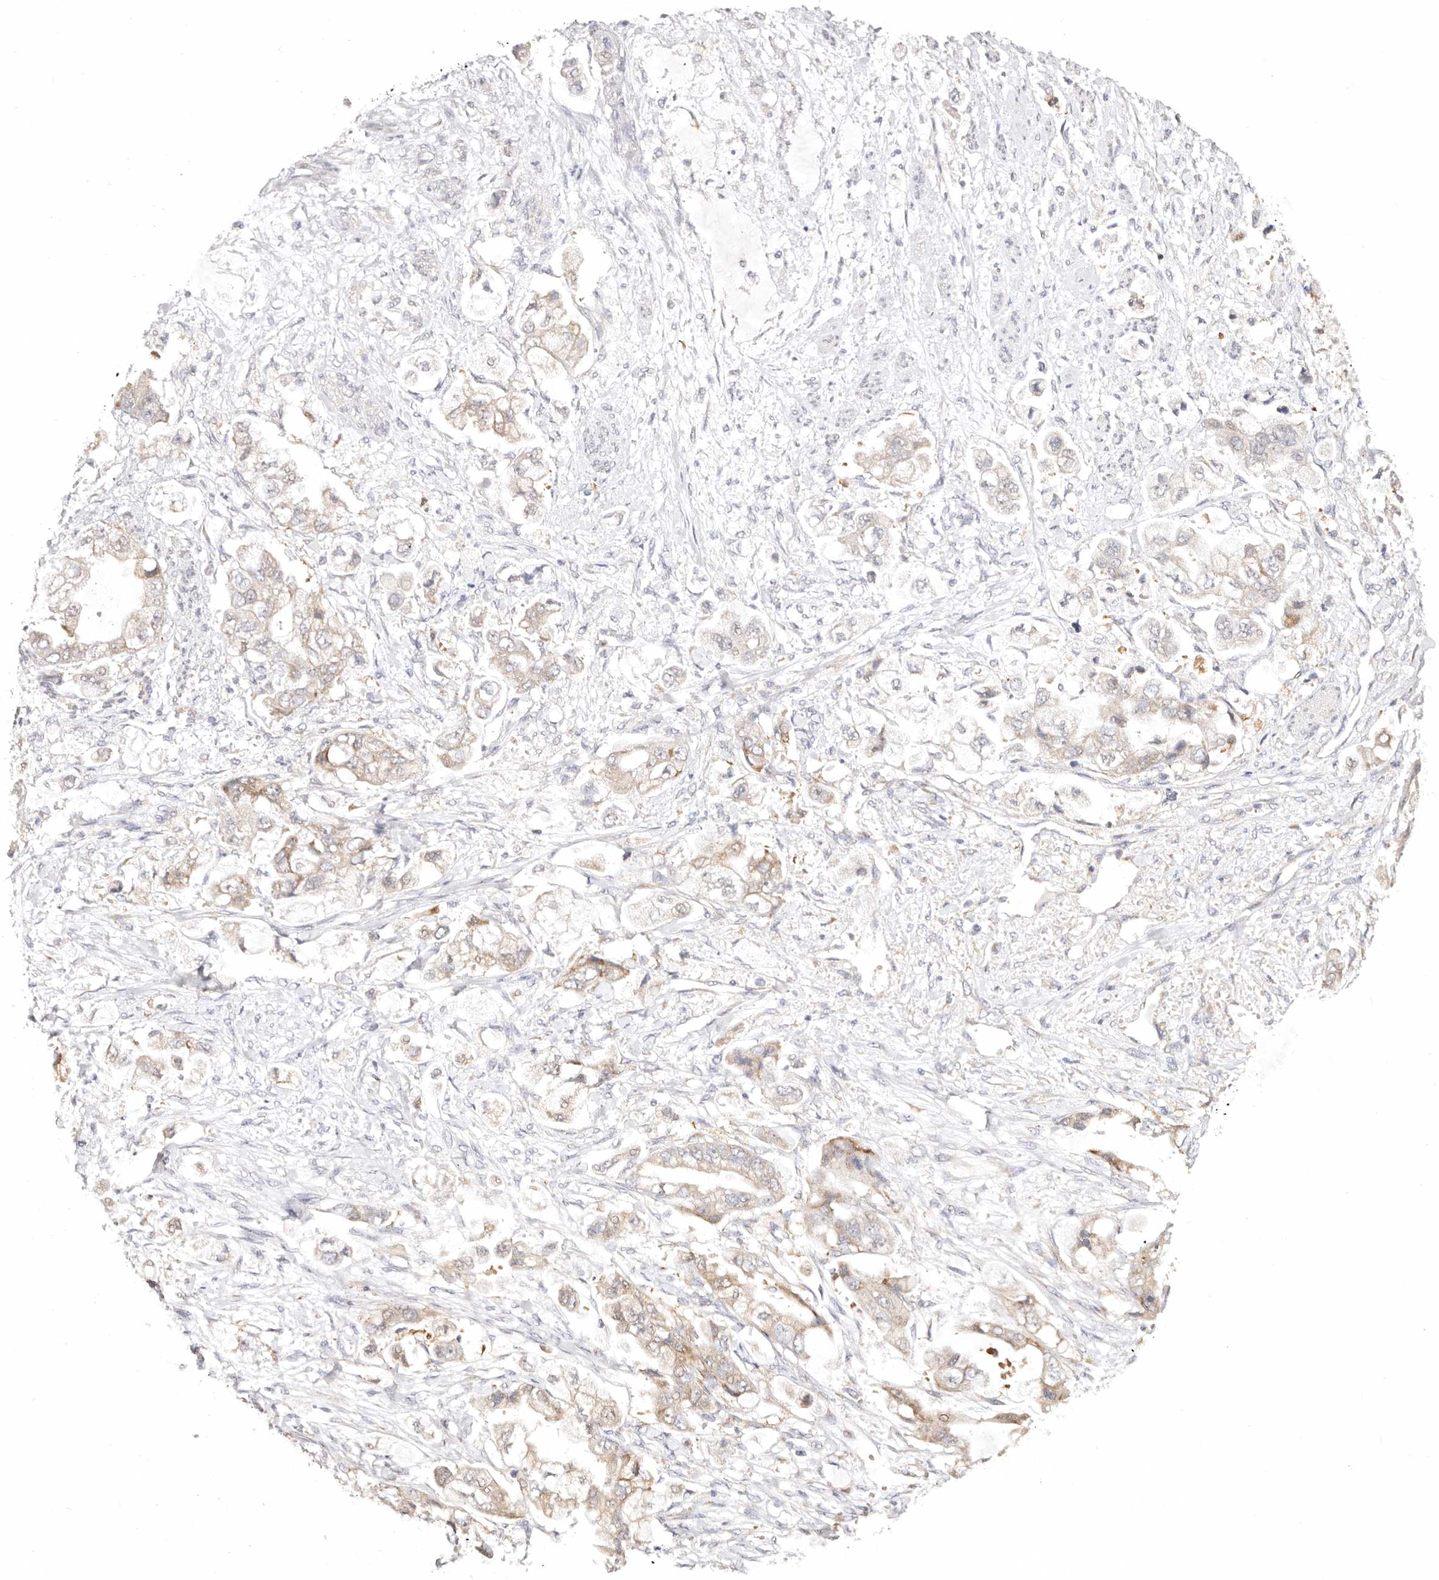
{"staining": {"intensity": "weak", "quantity": "<25%", "location": "cytoplasmic/membranous"}, "tissue": "stomach cancer", "cell_type": "Tumor cells", "image_type": "cancer", "snomed": [{"axis": "morphology", "description": "Adenocarcinoma, NOS"}, {"axis": "topography", "description": "Stomach"}], "caption": "Stomach adenocarcinoma was stained to show a protein in brown. There is no significant staining in tumor cells. The staining was performed using DAB (3,3'-diaminobenzidine) to visualize the protein expression in brown, while the nuclei were stained in blue with hematoxylin (Magnification: 20x).", "gene": "BCL2L15", "patient": {"sex": "male", "age": 62}}